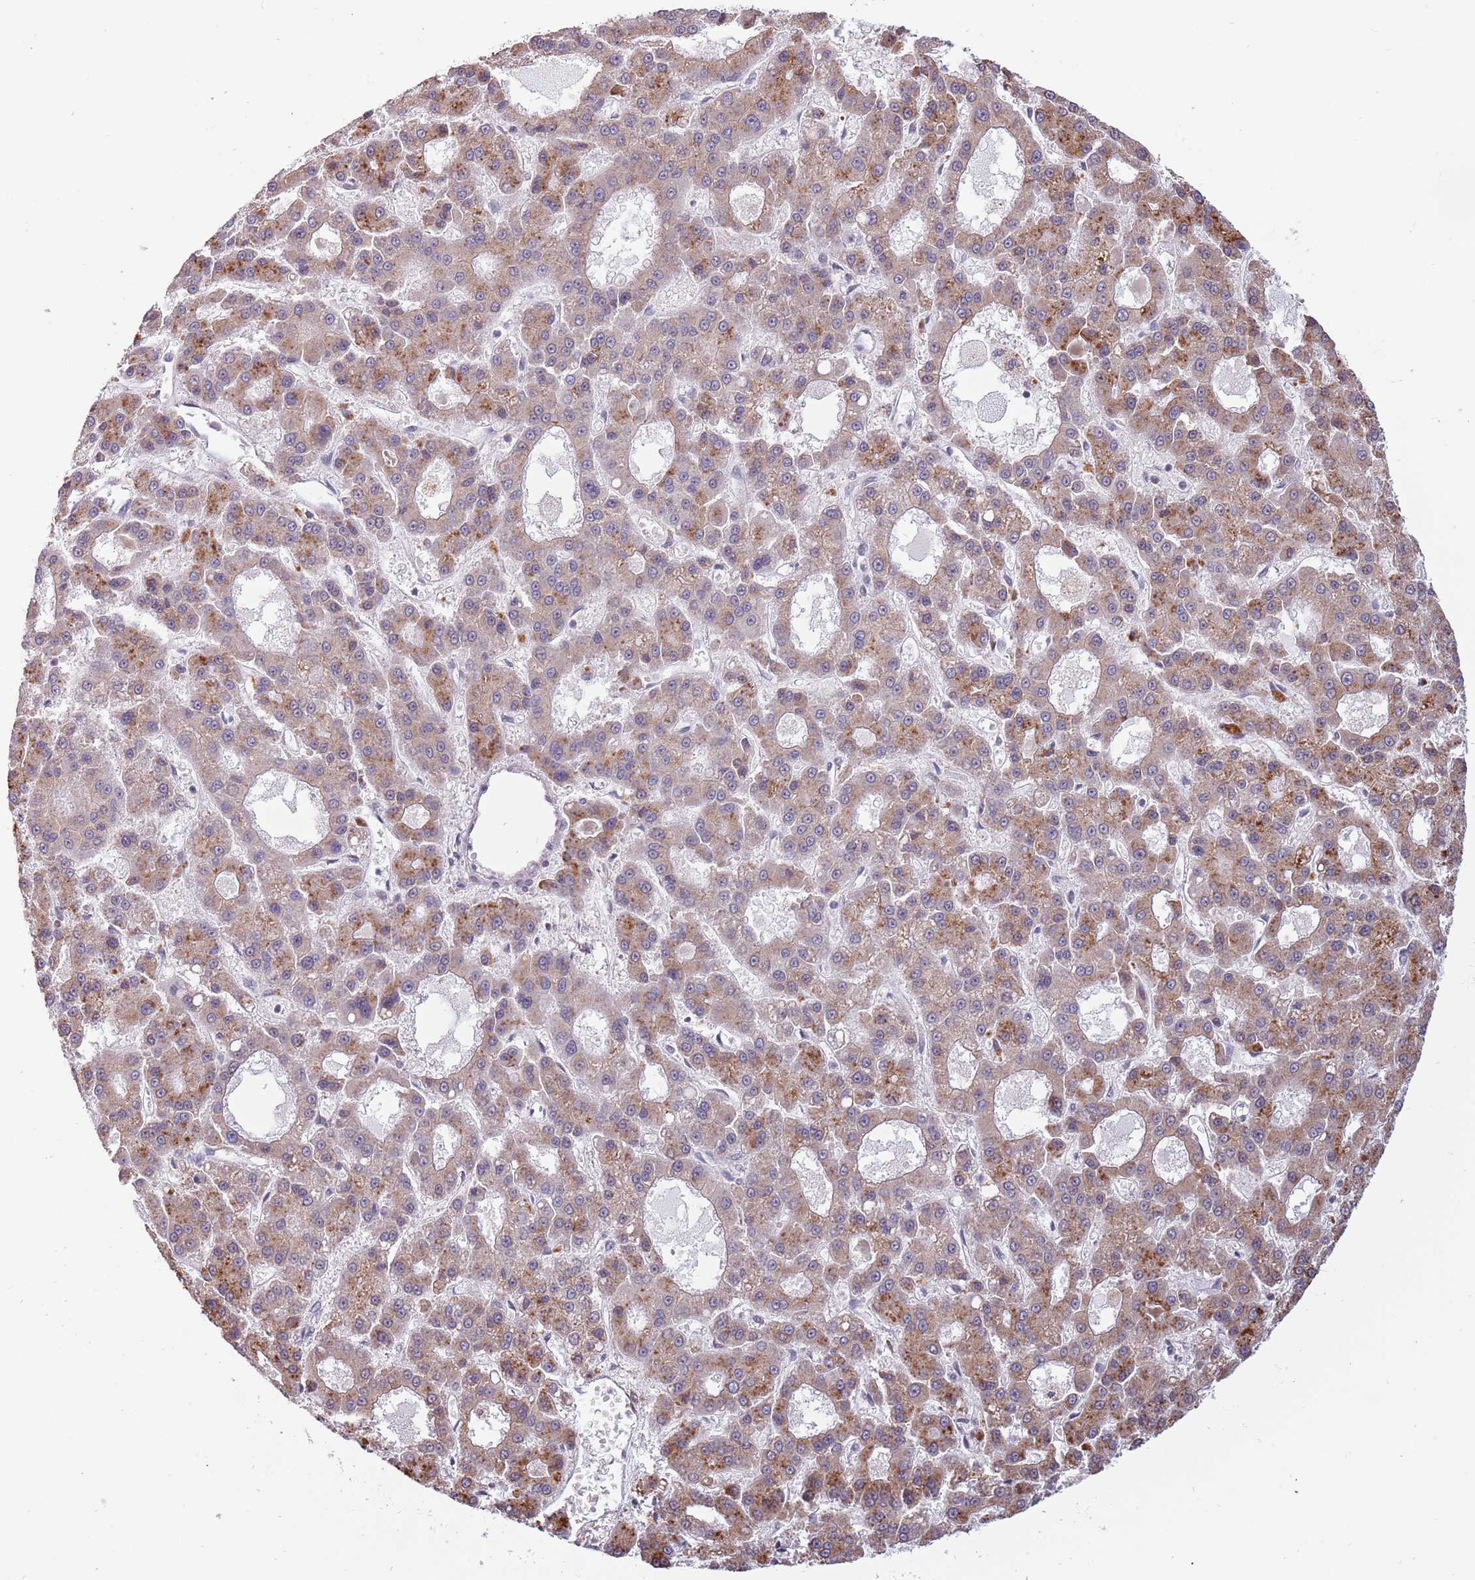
{"staining": {"intensity": "moderate", "quantity": "25%-75%", "location": "cytoplasmic/membranous"}, "tissue": "liver cancer", "cell_type": "Tumor cells", "image_type": "cancer", "snomed": [{"axis": "morphology", "description": "Carcinoma, Hepatocellular, NOS"}, {"axis": "topography", "description": "Liver"}], "caption": "Human liver cancer stained for a protein (brown) exhibits moderate cytoplasmic/membranous positive expression in about 25%-75% of tumor cells.", "gene": "BARD1", "patient": {"sex": "male", "age": 70}}